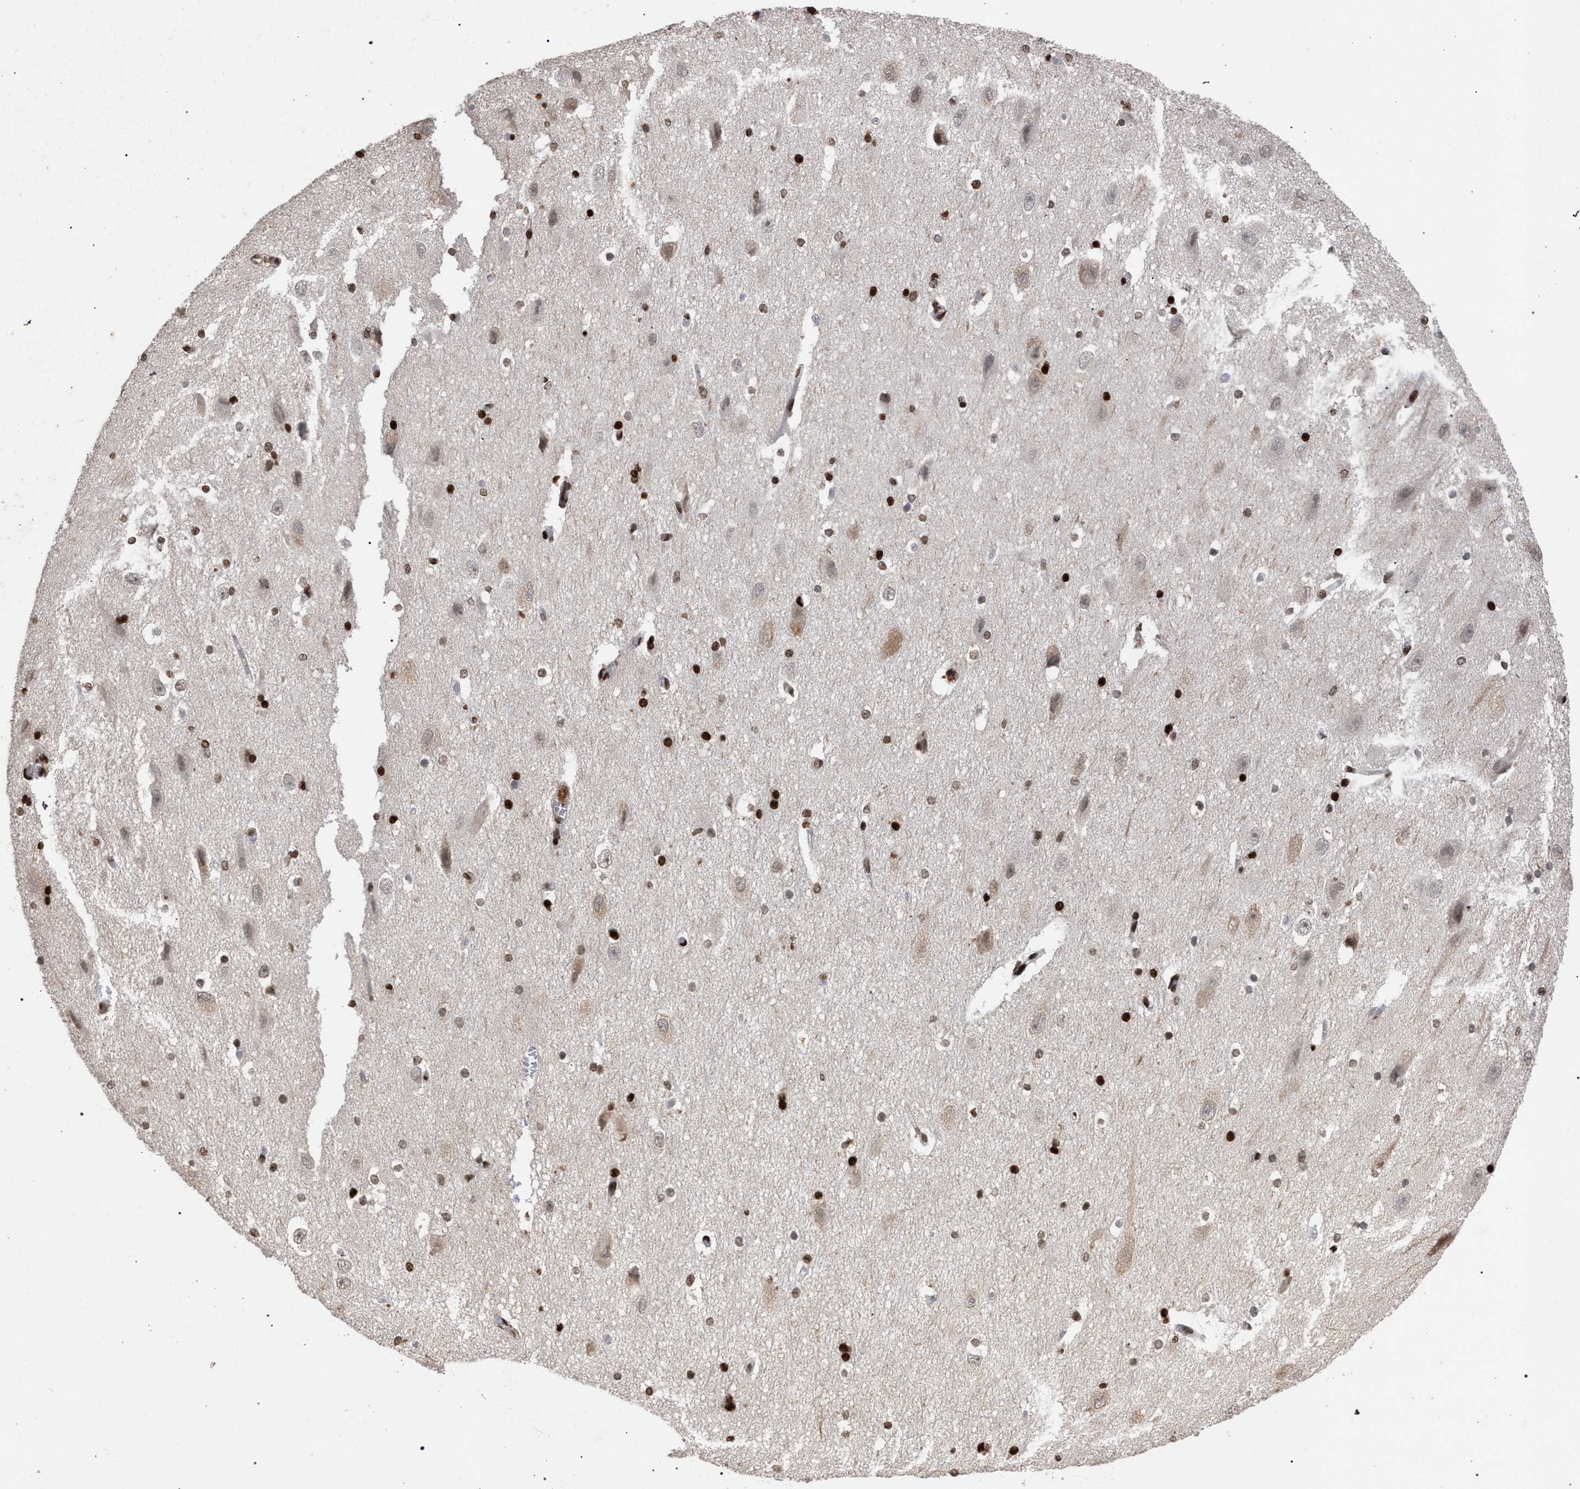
{"staining": {"intensity": "strong", "quantity": ">75%", "location": "nuclear"}, "tissue": "hippocampus", "cell_type": "Glial cells", "image_type": "normal", "snomed": [{"axis": "morphology", "description": "Normal tissue, NOS"}, {"axis": "topography", "description": "Hippocampus"}], "caption": "This is an image of immunohistochemistry (IHC) staining of benign hippocampus, which shows strong expression in the nuclear of glial cells.", "gene": "FOXD3", "patient": {"sex": "female", "age": 19}}